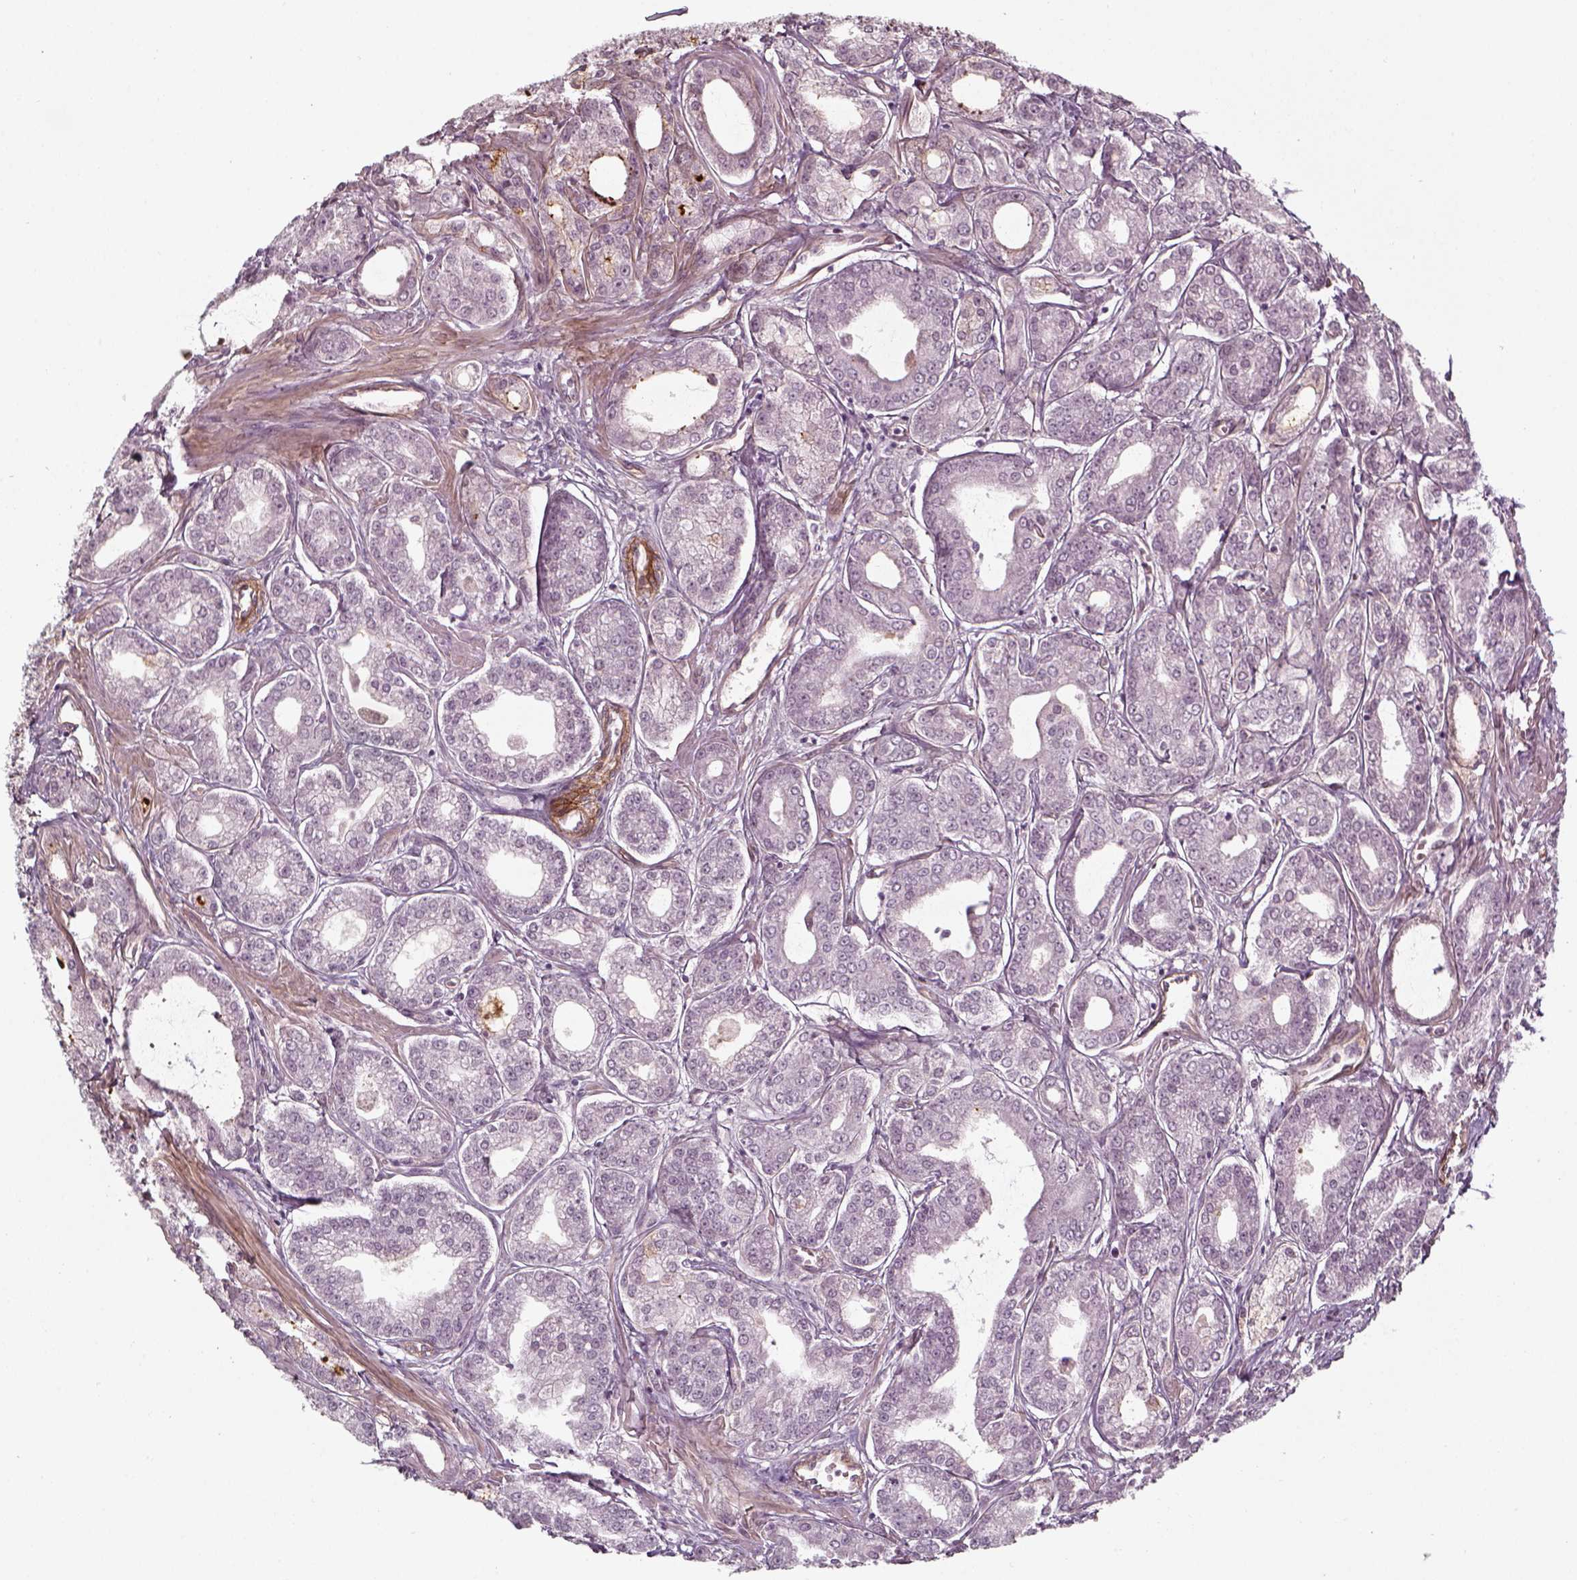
{"staining": {"intensity": "negative", "quantity": "none", "location": "none"}, "tissue": "prostate cancer", "cell_type": "Tumor cells", "image_type": "cancer", "snomed": [{"axis": "morphology", "description": "Adenocarcinoma, NOS"}, {"axis": "topography", "description": "Prostate"}], "caption": "Protein analysis of prostate adenocarcinoma displays no significant staining in tumor cells. (Brightfield microscopy of DAB IHC at high magnification).", "gene": "LAMB2", "patient": {"sex": "male", "age": 71}}